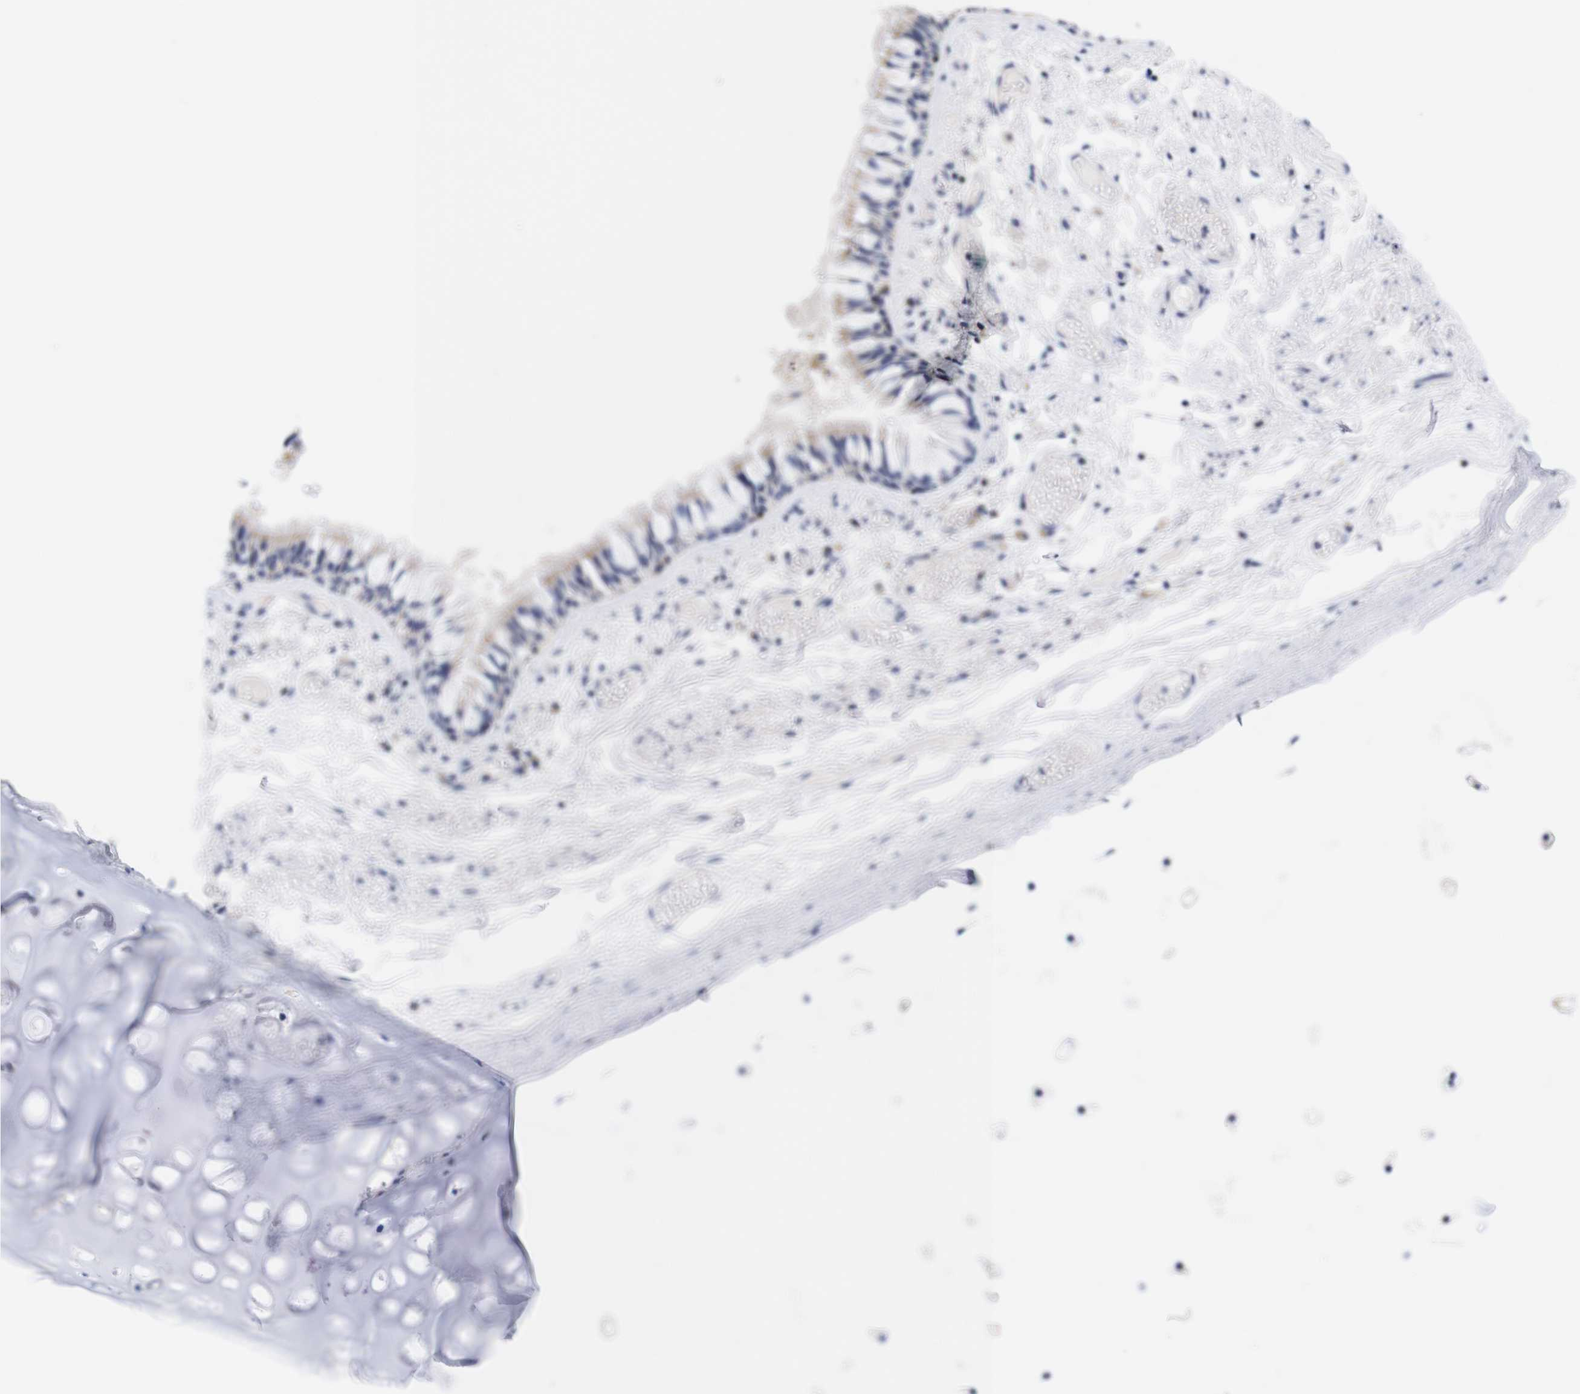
{"staining": {"intensity": "moderate", "quantity": ">75%", "location": "cytoplasmic/membranous"}, "tissue": "bronchus", "cell_type": "Respiratory epithelial cells", "image_type": "normal", "snomed": [{"axis": "morphology", "description": "Normal tissue, NOS"}, {"axis": "morphology", "description": "Inflammation, NOS"}, {"axis": "topography", "description": "Cartilage tissue"}, {"axis": "topography", "description": "Lung"}], "caption": "Protein expression analysis of normal human bronchus reveals moderate cytoplasmic/membranous positivity in about >75% of respiratory epithelial cells. The protein is shown in brown color, while the nuclei are stained blue.", "gene": "OPN3", "patient": {"sex": "male", "age": 71}}